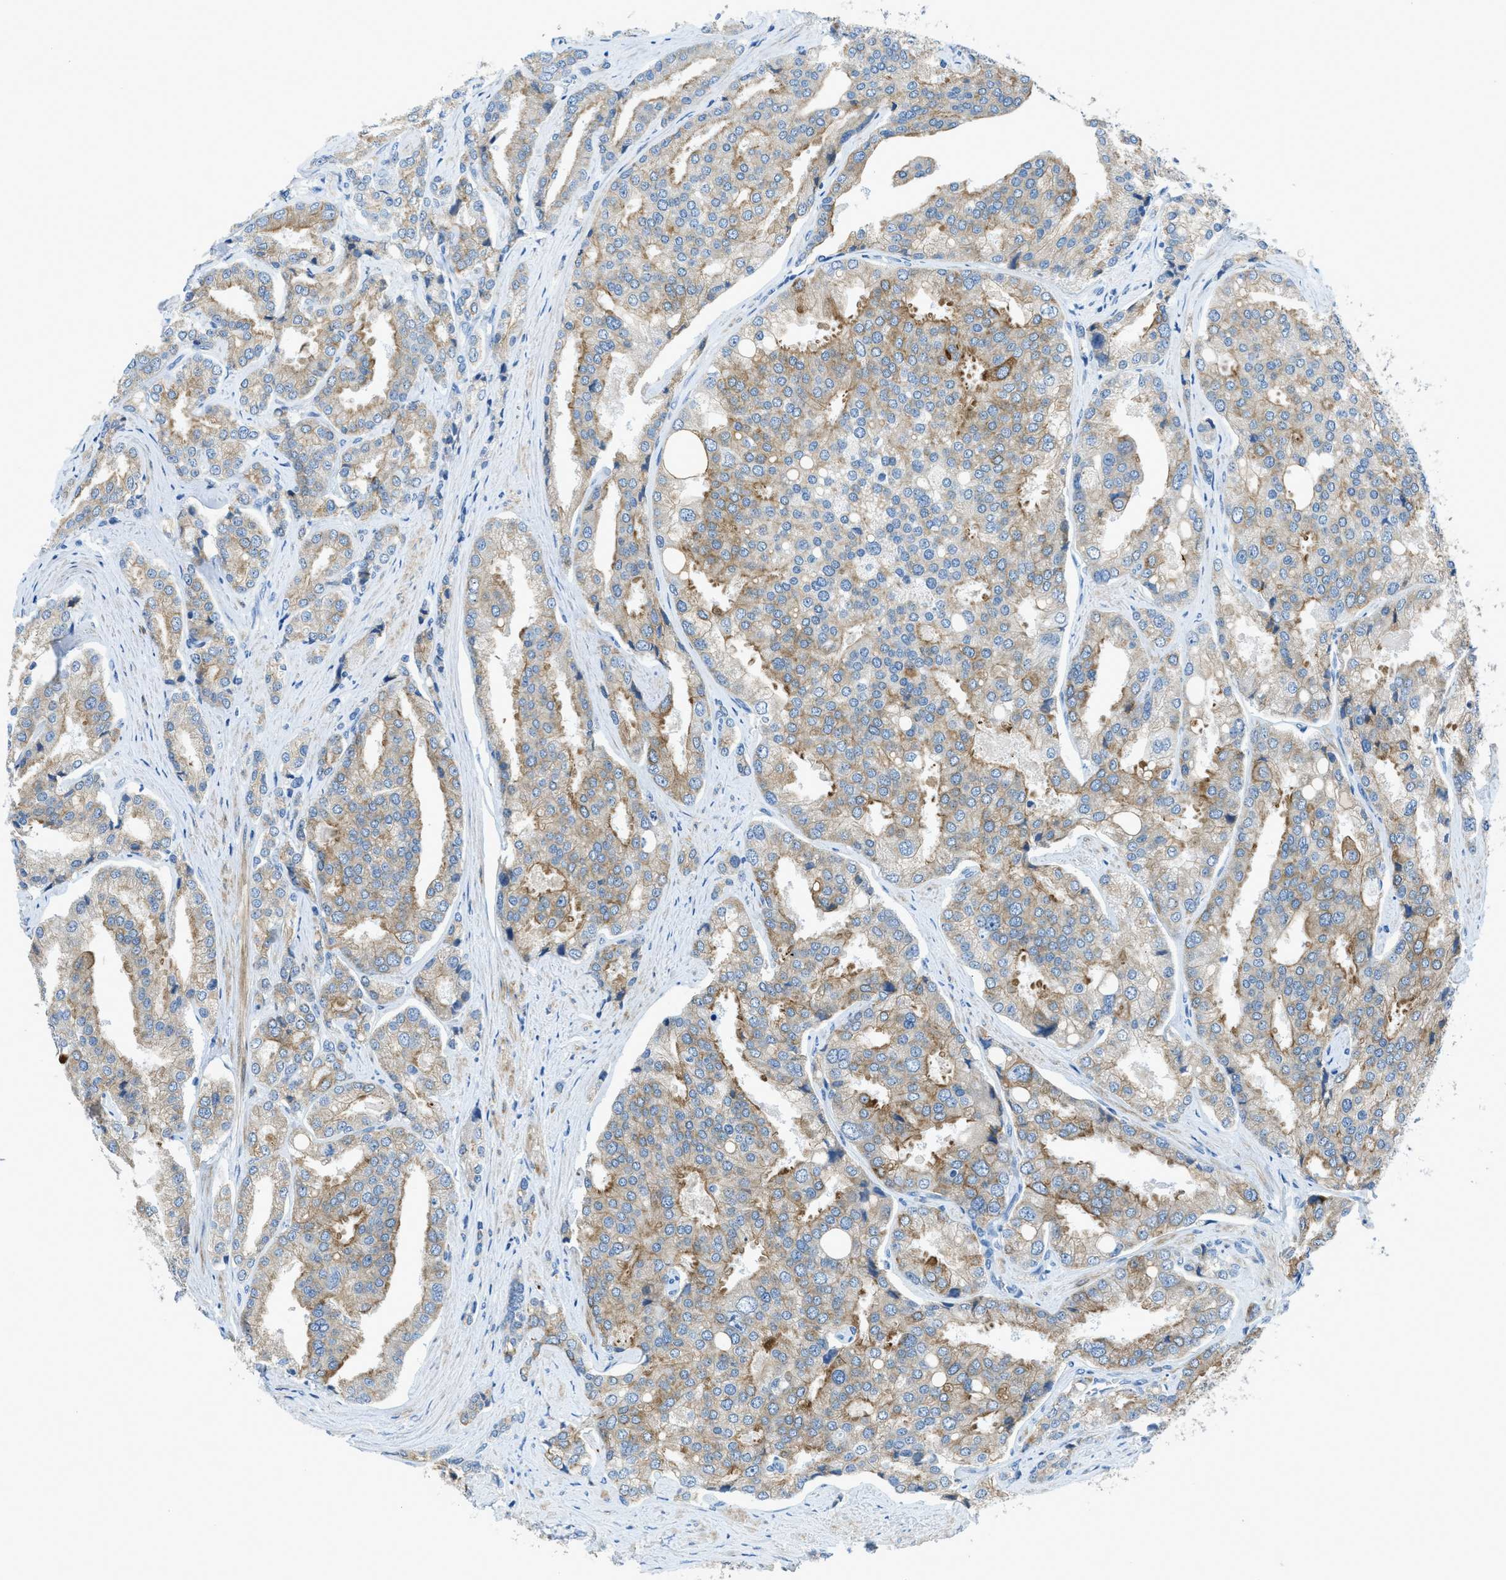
{"staining": {"intensity": "moderate", "quantity": ">75%", "location": "cytoplasmic/membranous"}, "tissue": "prostate cancer", "cell_type": "Tumor cells", "image_type": "cancer", "snomed": [{"axis": "morphology", "description": "Adenocarcinoma, High grade"}, {"axis": "topography", "description": "Prostate"}], "caption": "IHC (DAB) staining of prostate adenocarcinoma (high-grade) exhibits moderate cytoplasmic/membranous protein positivity in approximately >75% of tumor cells.", "gene": "KLHL8", "patient": {"sex": "male", "age": 50}}